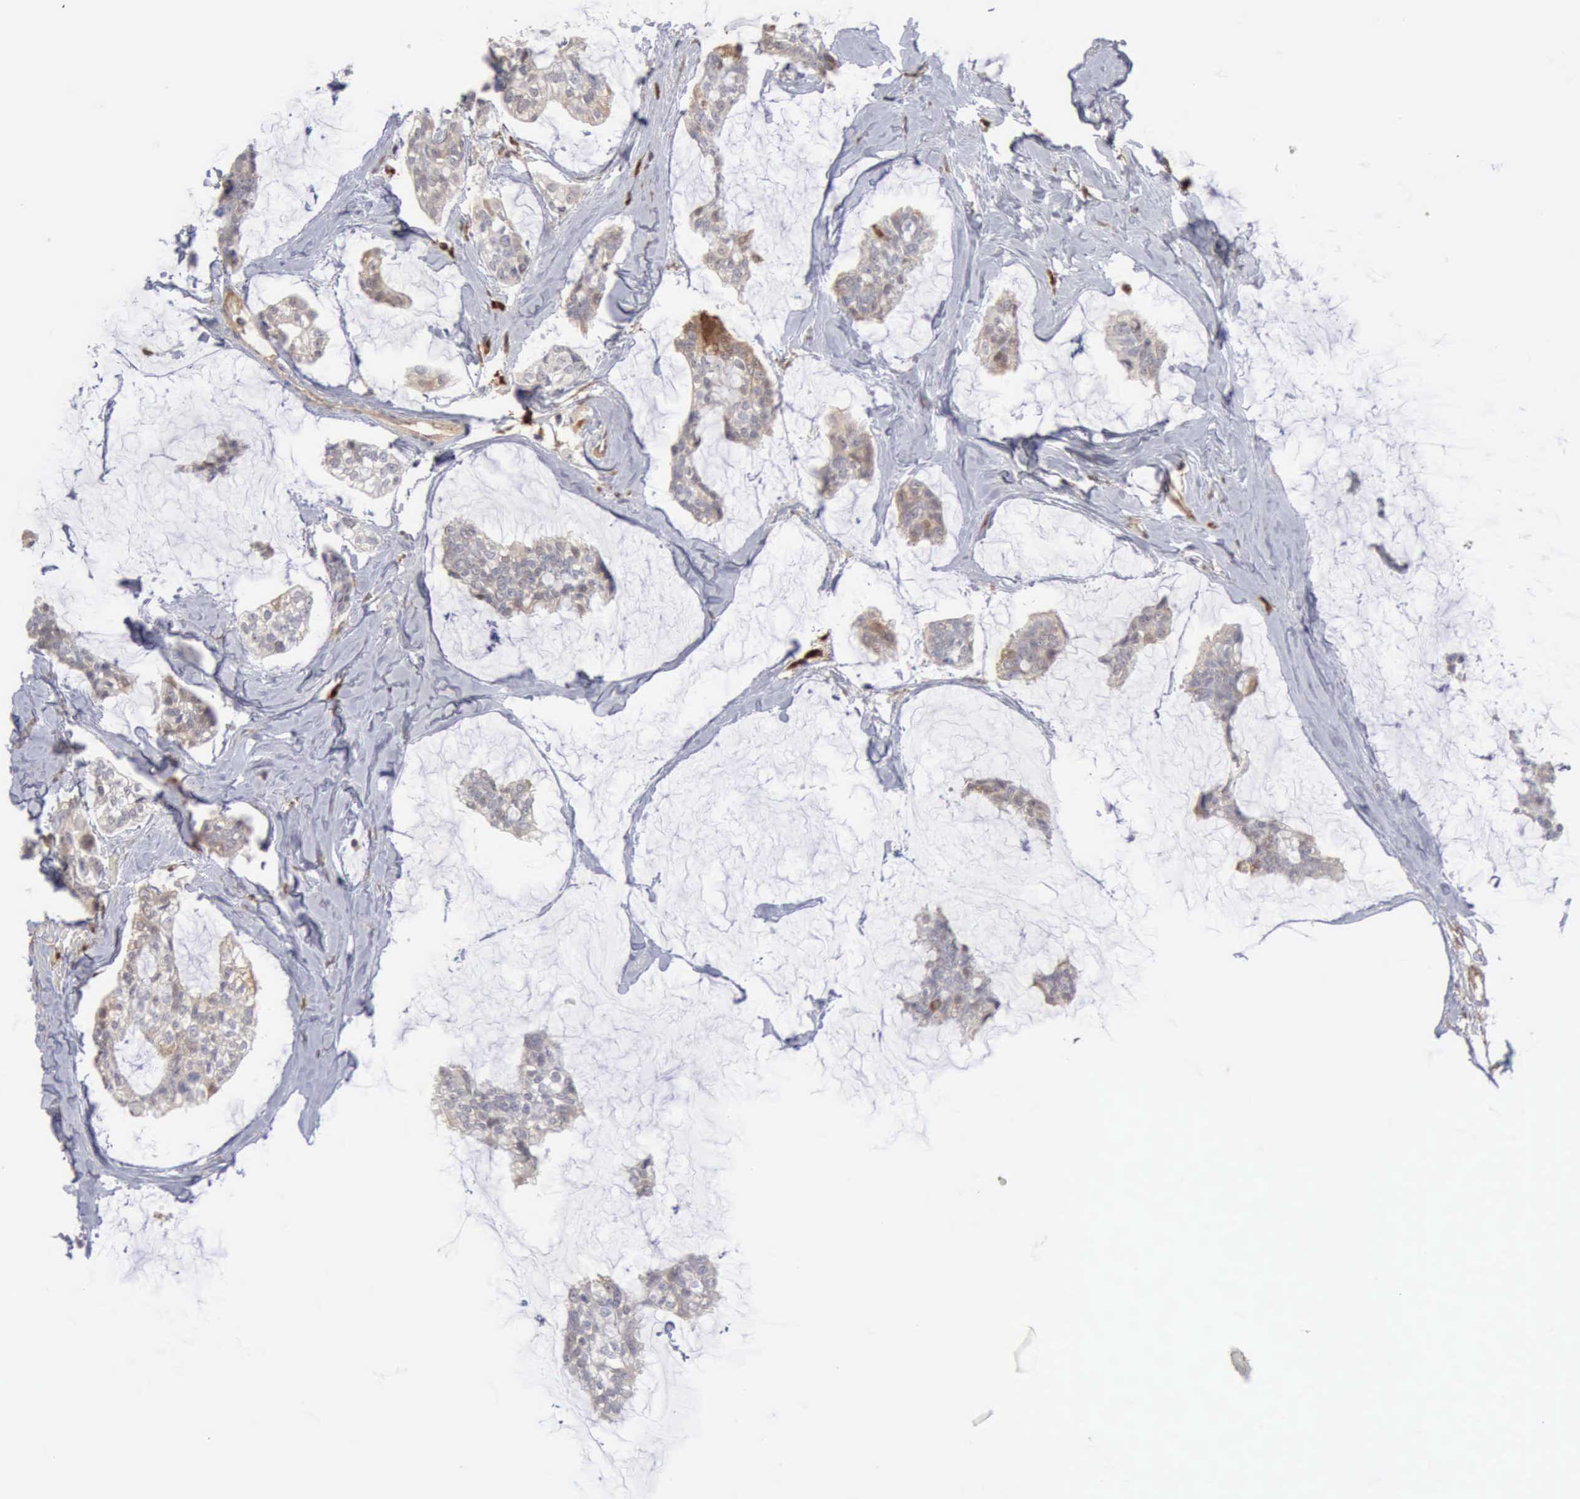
{"staining": {"intensity": "weak", "quantity": "25%-75%", "location": "cytoplasmic/membranous"}, "tissue": "breast cancer", "cell_type": "Tumor cells", "image_type": "cancer", "snomed": [{"axis": "morphology", "description": "Duct carcinoma"}, {"axis": "topography", "description": "Breast"}], "caption": "Weak cytoplasmic/membranous staining for a protein is seen in approximately 25%-75% of tumor cells of breast cancer (infiltrating ductal carcinoma) using immunohistochemistry (IHC).", "gene": "APOL2", "patient": {"sex": "female", "age": 93}}